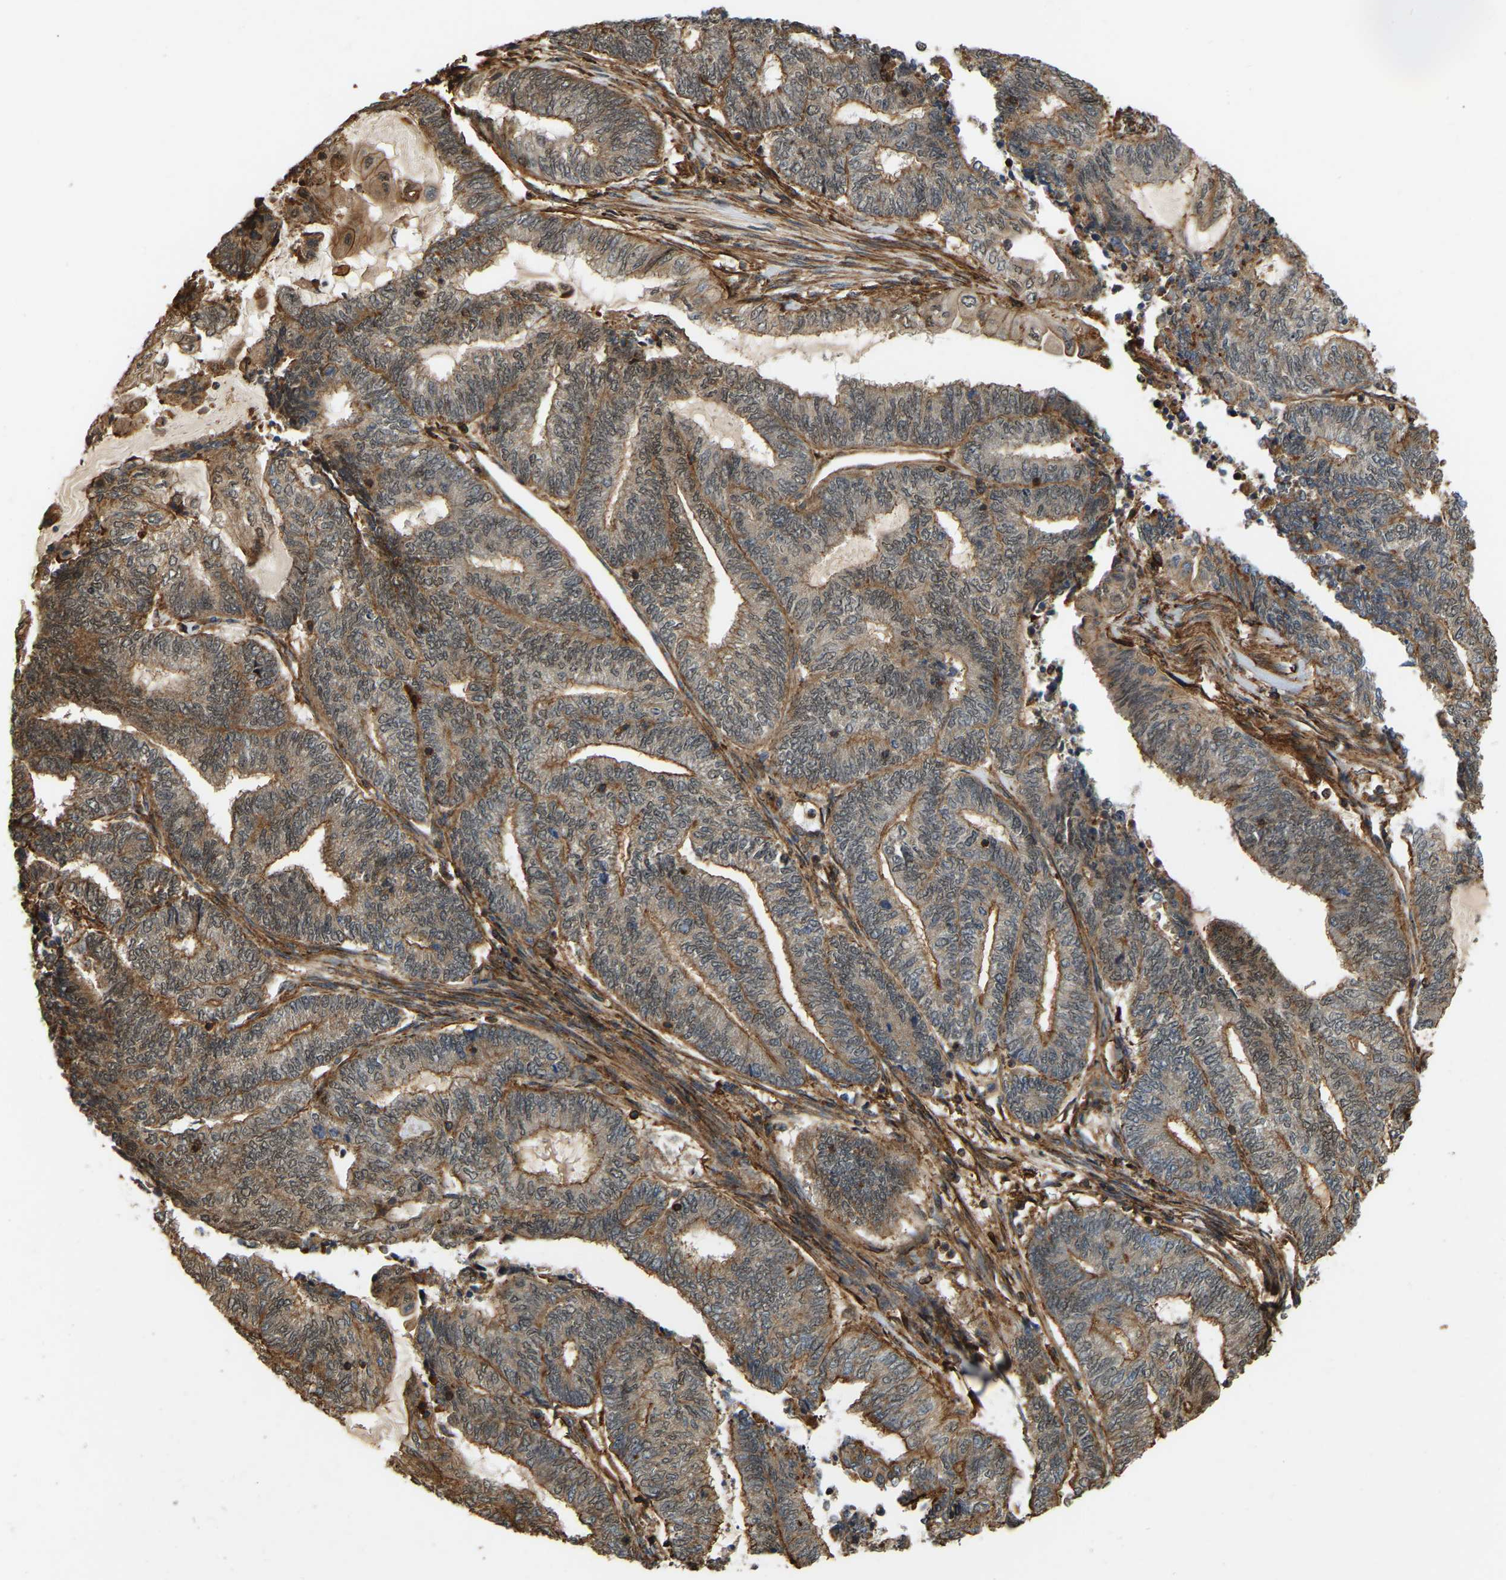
{"staining": {"intensity": "moderate", "quantity": ">75%", "location": "cytoplasmic/membranous"}, "tissue": "endometrial cancer", "cell_type": "Tumor cells", "image_type": "cancer", "snomed": [{"axis": "morphology", "description": "Adenocarcinoma, NOS"}, {"axis": "topography", "description": "Uterus"}, {"axis": "topography", "description": "Endometrium"}], "caption": "Immunohistochemical staining of human endometrial adenocarcinoma shows medium levels of moderate cytoplasmic/membranous staining in about >75% of tumor cells.", "gene": "SAMD9L", "patient": {"sex": "female", "age": 70}}